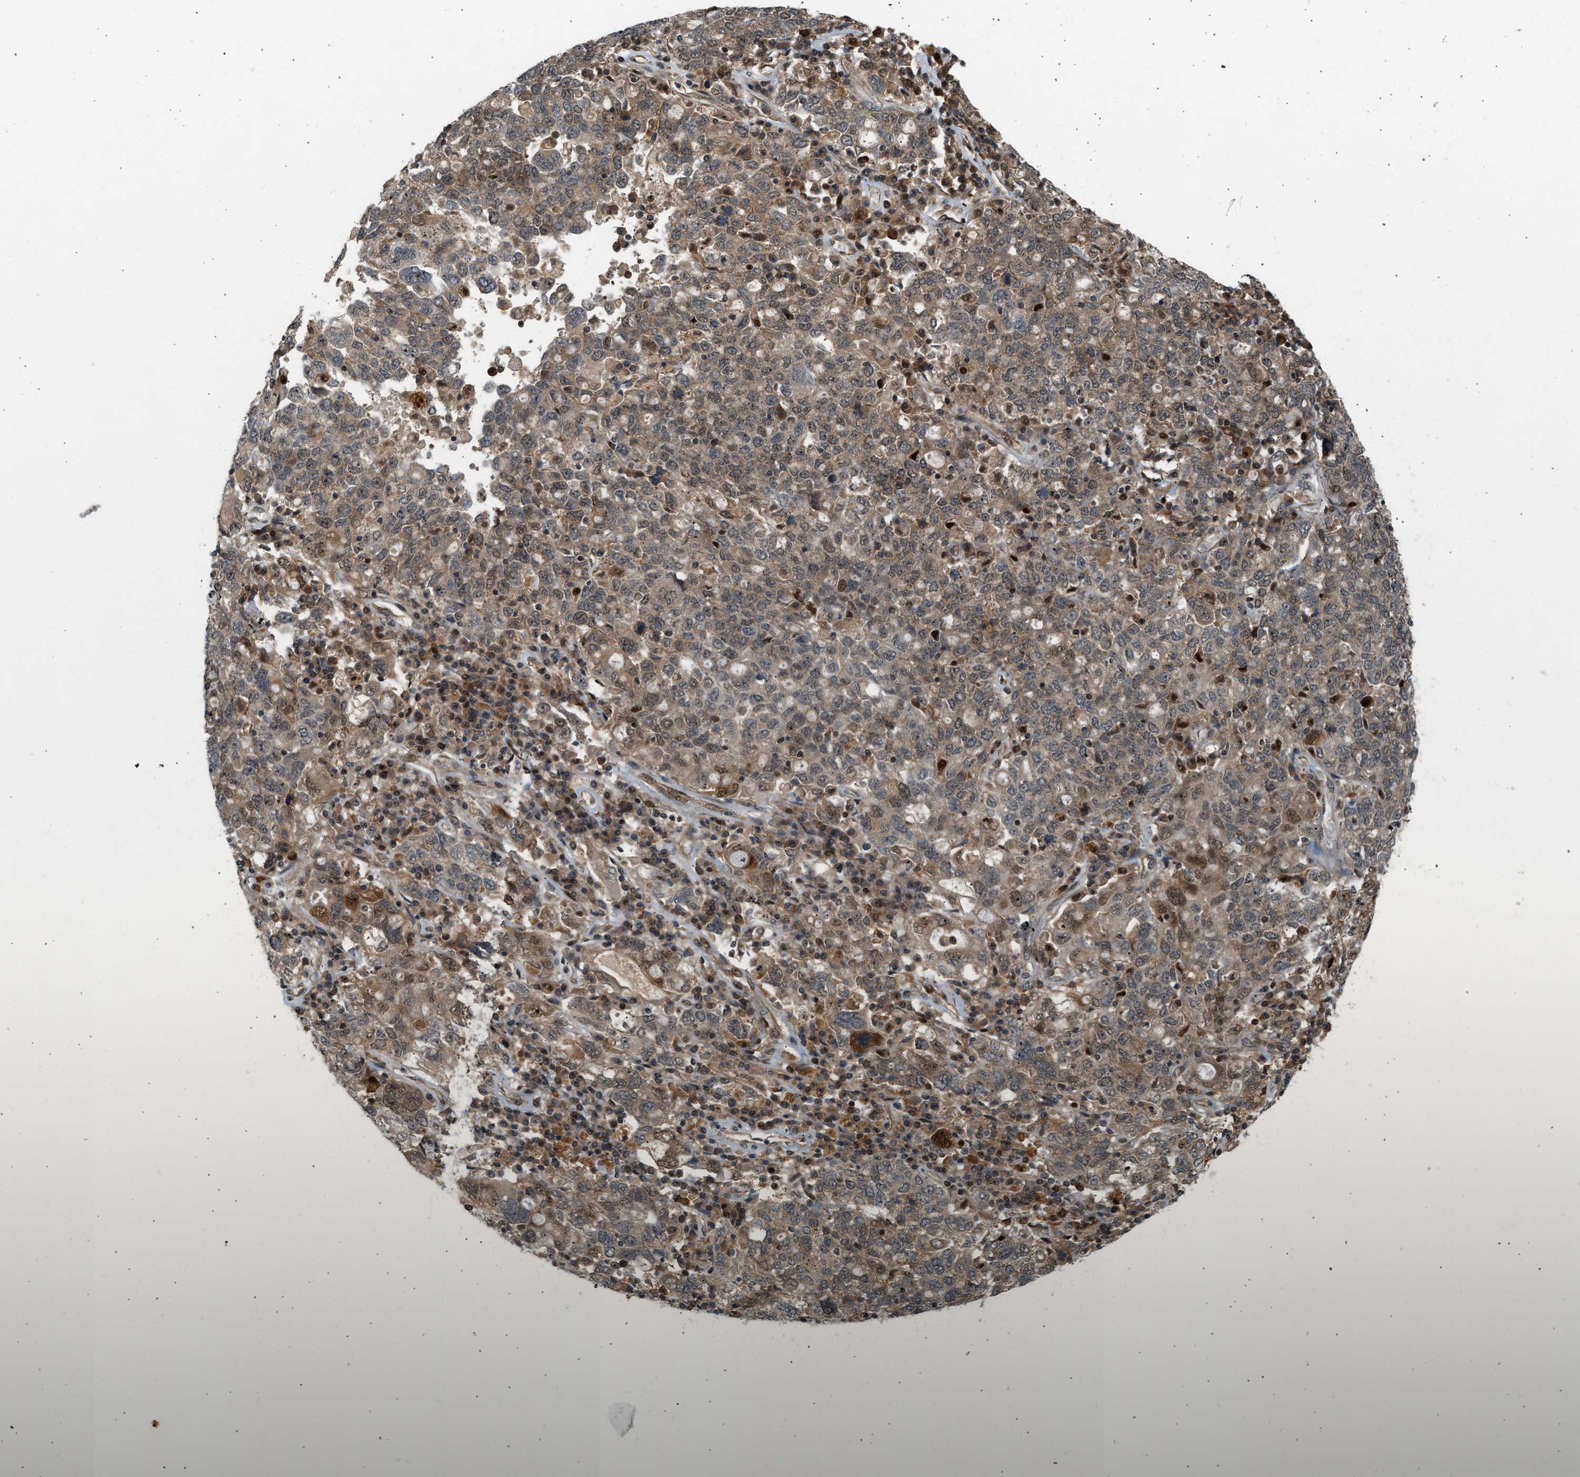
{"staining": {"intensity": "moderate", "quantity": ">75%", "location": "cytoplasmic/membranous,nuclear"}, "tissue": "ovarian cancer", "cell_type": "Tumor cells", "image_type": "cancer", "snomed": [{"axis": "morphology", "description": "Carcinoma, endometroid"}, {"axis": "topography", "description": "Ovary"}], "caption": "About >75% of tumor cells in human ovarian cancer (endometroid carcinoma) reveal moderate cytoplasmic/membranous and nuclear protein staining as visualized by brown immunohistochemical staining.", "gene": "BAG1", "patient": {"sex": "female", "age": 62}}